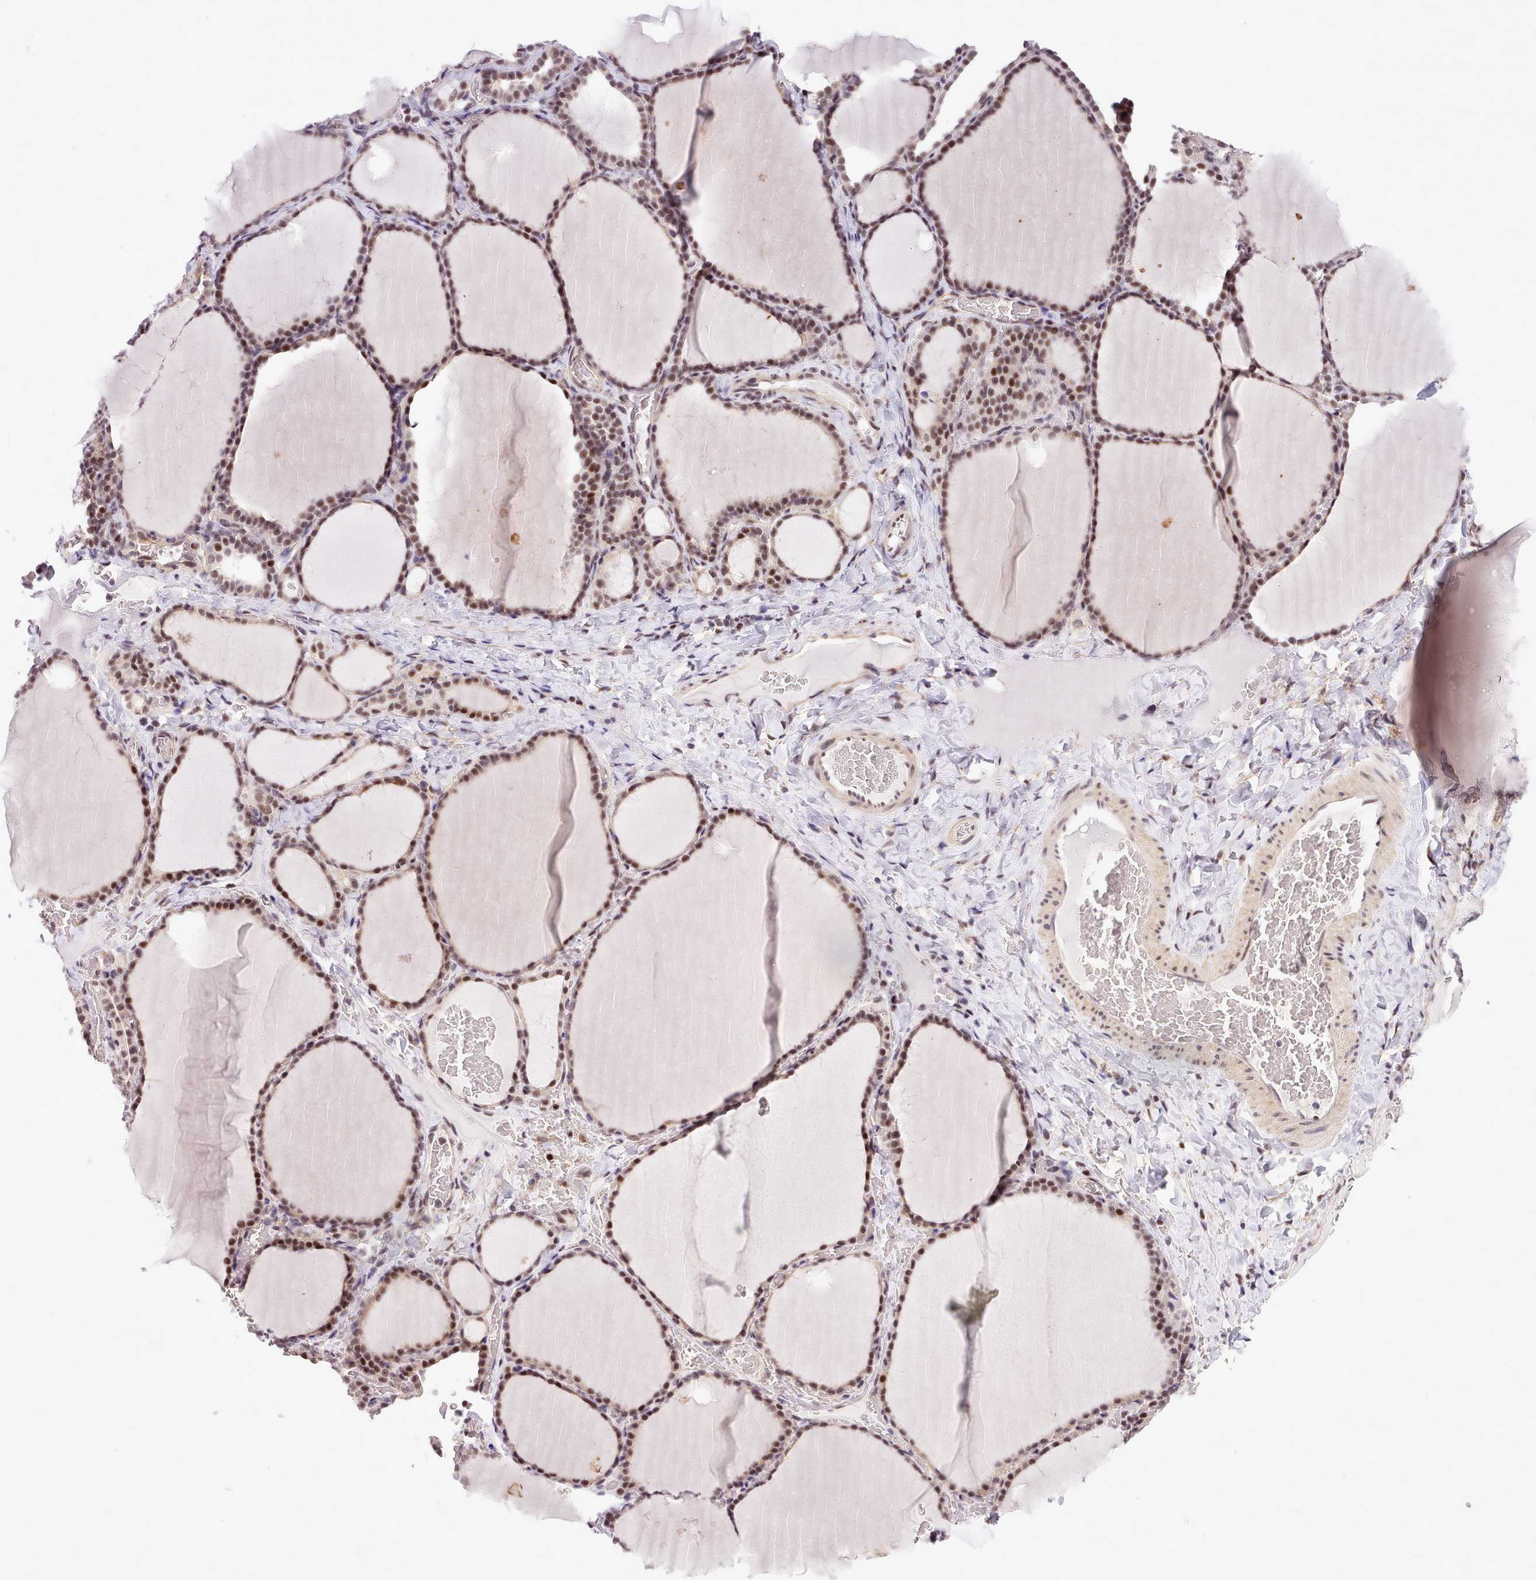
{"staining": {"intensity": "moderate", "quantity": ">75%", "location": "nuclear"}, "tissue": "thyroid gland", "cell_type": "Glandular cells", "image_type": "normal", "snomed": [{"axis": "morphology", "description": "Normal tissue, NOS"}, {"axis": "topography", "description": "Thyroid gland"}], "caption": "Glandular cells display medium levels of moderate nuclear staining in approximately >75% of cells in unremarkable human thyroid gland. (brown staining indicates protein expression, while blue staining denotes nuclei).", "gene": "HOXB7", "patient": {"sex": "female", "age": 39}}